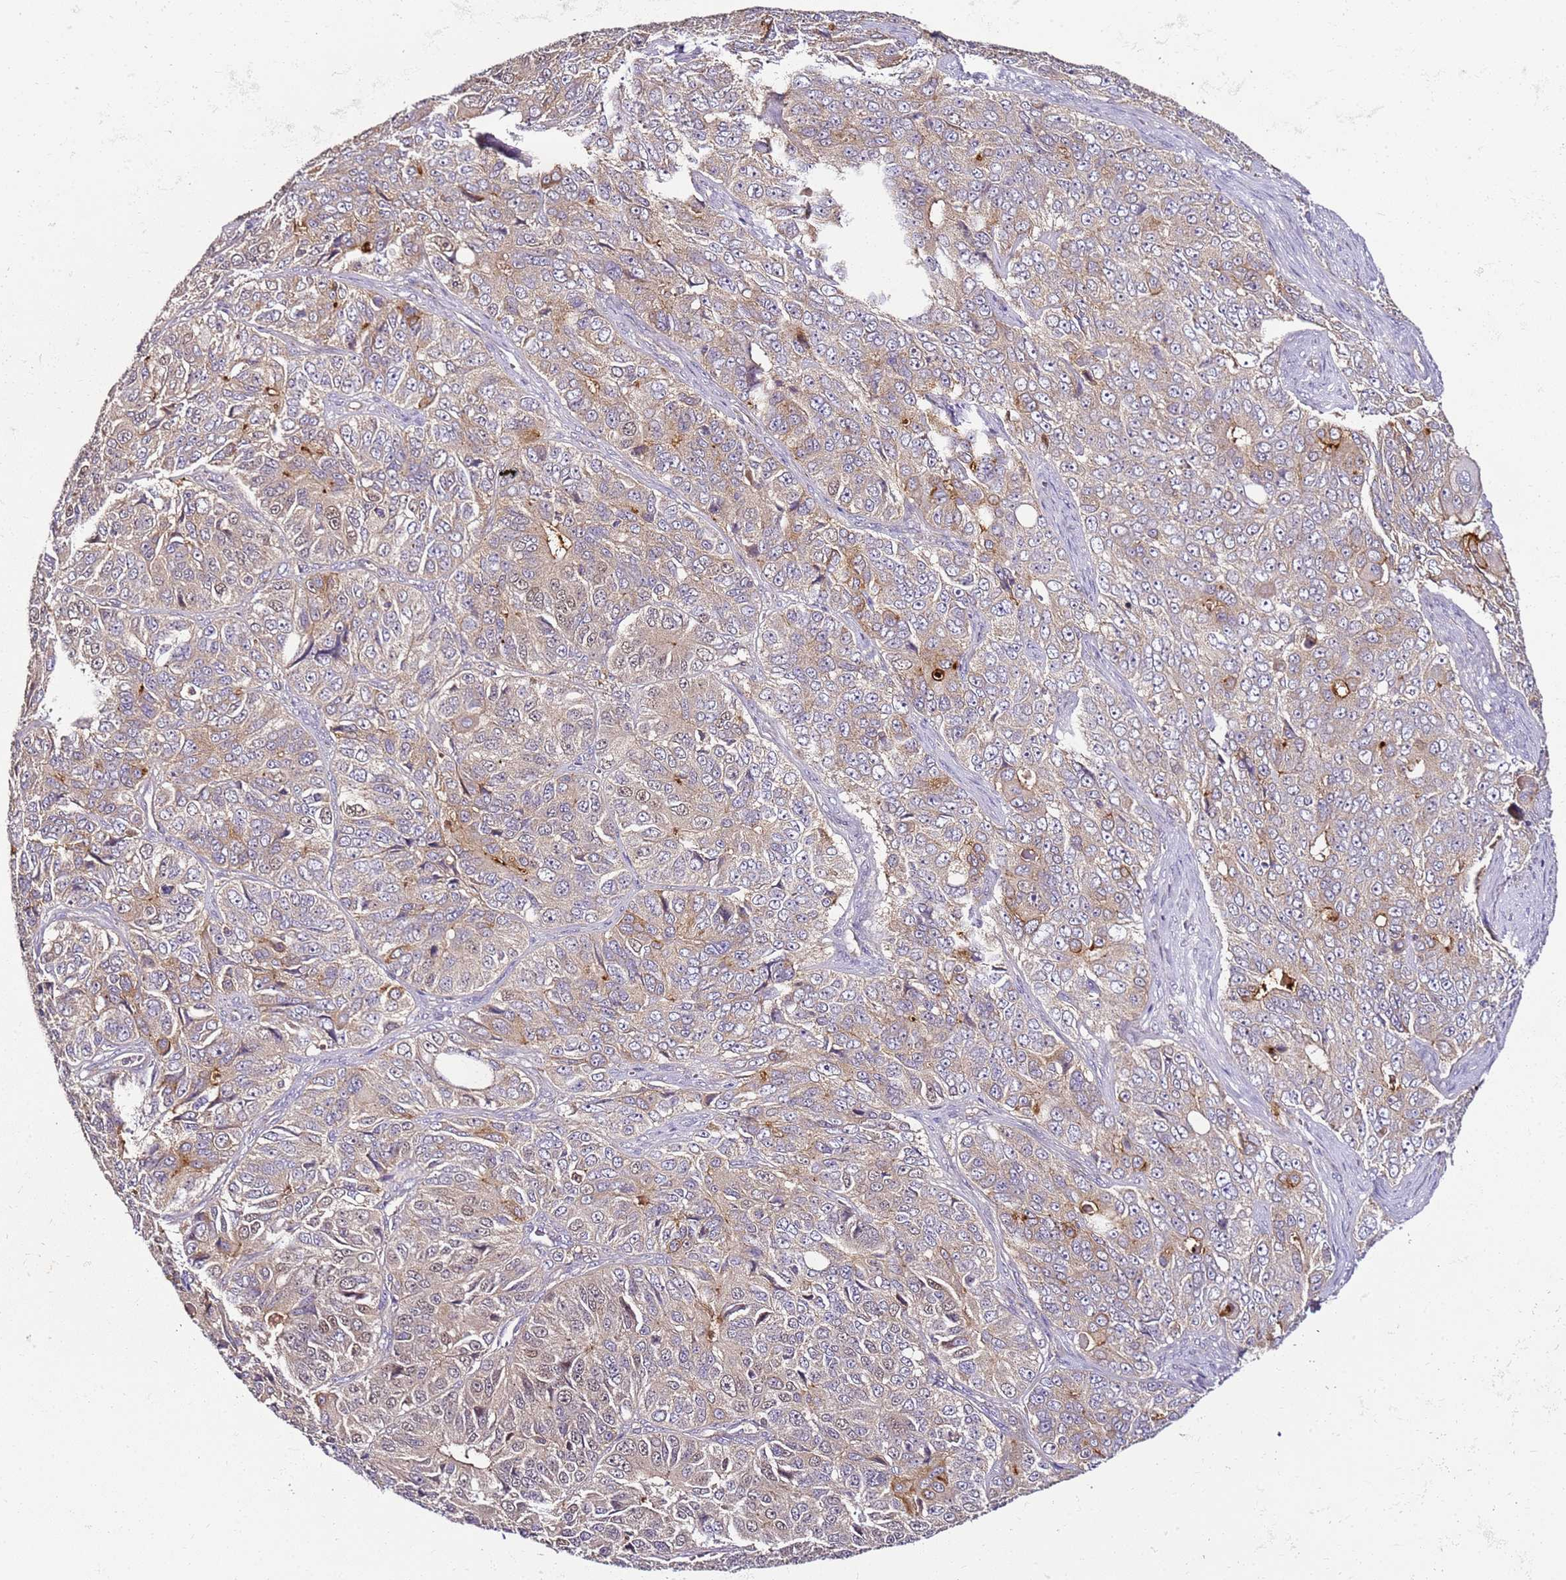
{"staining": {"intensity": "moderate", "quantity": "<25%", "location": "cytoplasmic/membranous"}, "tissue": "ovarian cancer", "cell_type": "Tumor cells", "image_type": "cancer", "snomed": [{"axis": "morphology", "description": "Carcinoma, endometroid"}, {"axis": "topography", "description": "Ovary"}], "caption": "Approximately <25% of tumor cells in endometroid carcinoma (ovarian) exhibit moderate cytoplasmic/membranous protein expression as visualized by brown immunohistochemical staining.", "gene": "KRTAP21-3", "patient": {"sex": "female", "age": 51}}